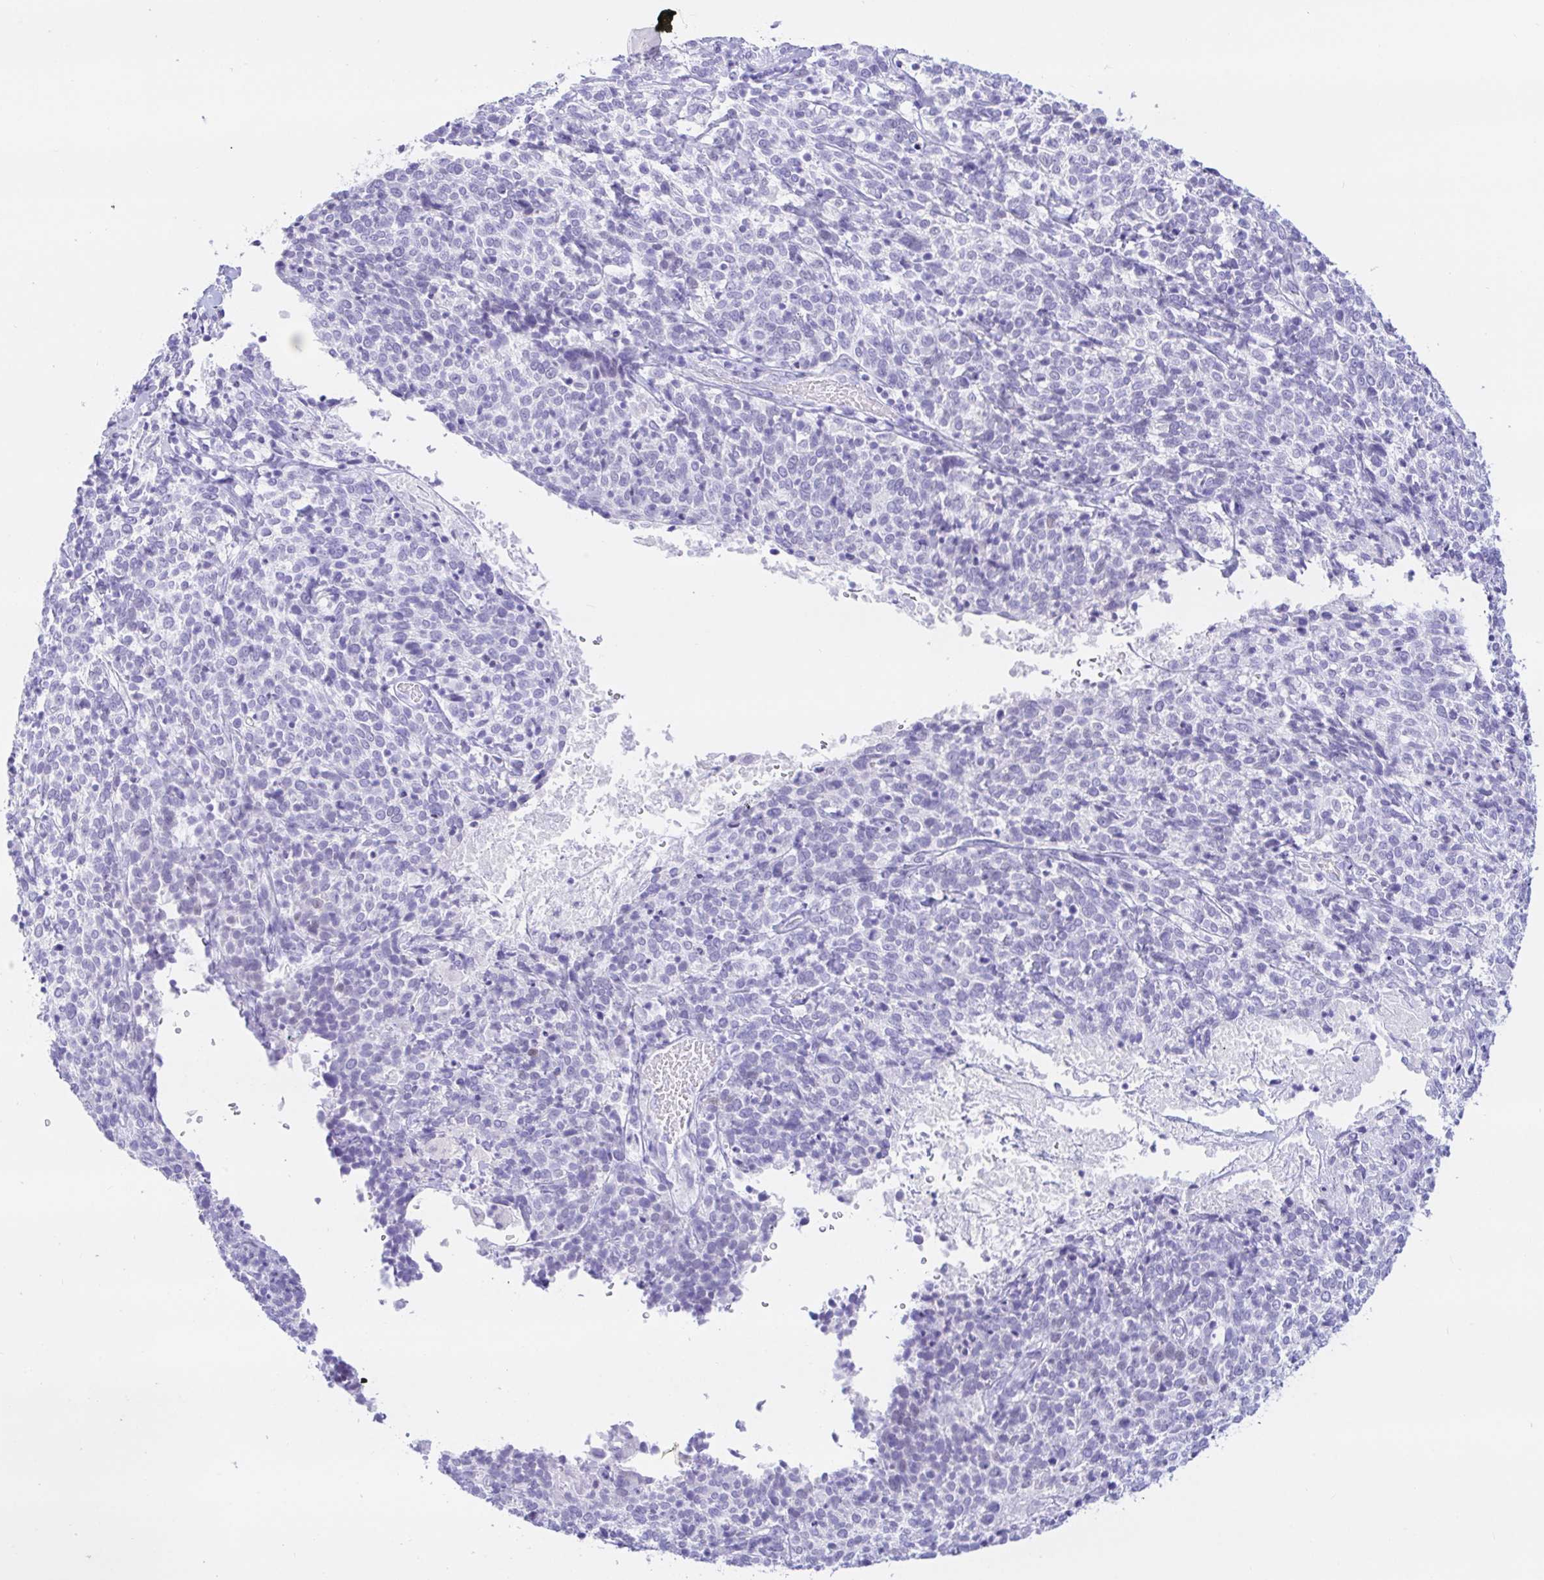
{"staining": {"intensity": "negative", "quantity": "none", "location": "none"}, "tissue": "cervical cancer", "cell_type": "Tumor cells", "image_type": "cancer", "snomed": [{"axis": "morphology", "description": "Squamous cell carcinoma, NOS"}, {"axis": "topography", "description": "Cervix"}], "caption": "Histopathology image shows no significant protein staining in tumor cells of cervical cancer.", "gene": "PAX8", "patient": {"sex": "female", "age": 46}}